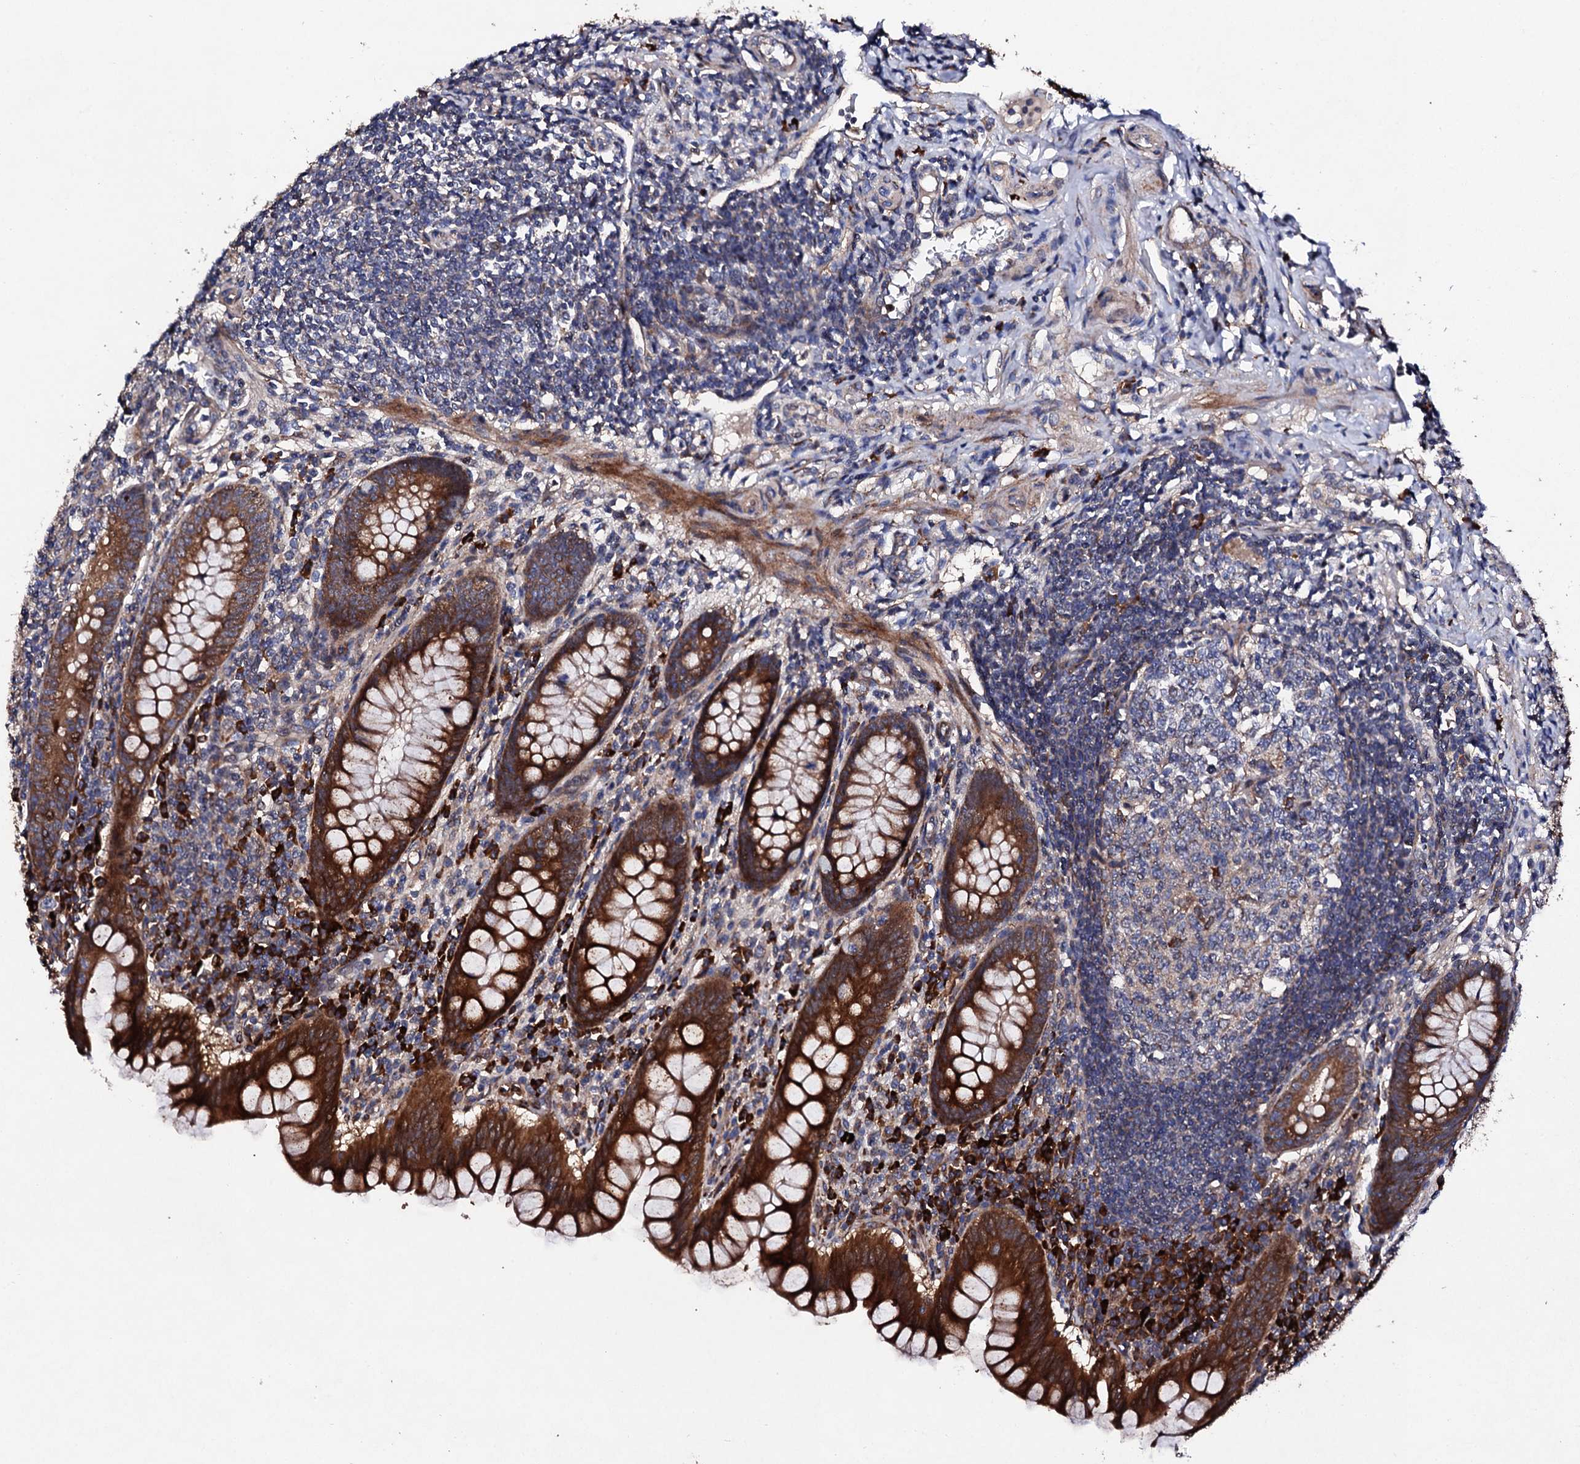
{"staining": {"intensity": "strong", "quantity": ">75%", "location": "cytoplasmic/membranous"}, "tissue": "appendix", "cell_type": "Glandular cells", "image_type": "normal", "snomed": [{"axis": "morphology", "description": "Normal tissue, NOS"}, {"axis": "topography", "description": "Appendix"}], "caption": "IHC (DAB) staining of normal human appendix shows strong cytoplasmic/membranous protein expression in approximately >75% of glandular cells. (brown staining indicates protein expression, while blue staining denotes nuclei).", "gene": "LIPT2", "patient": {"sex": "female", "age": 33}}